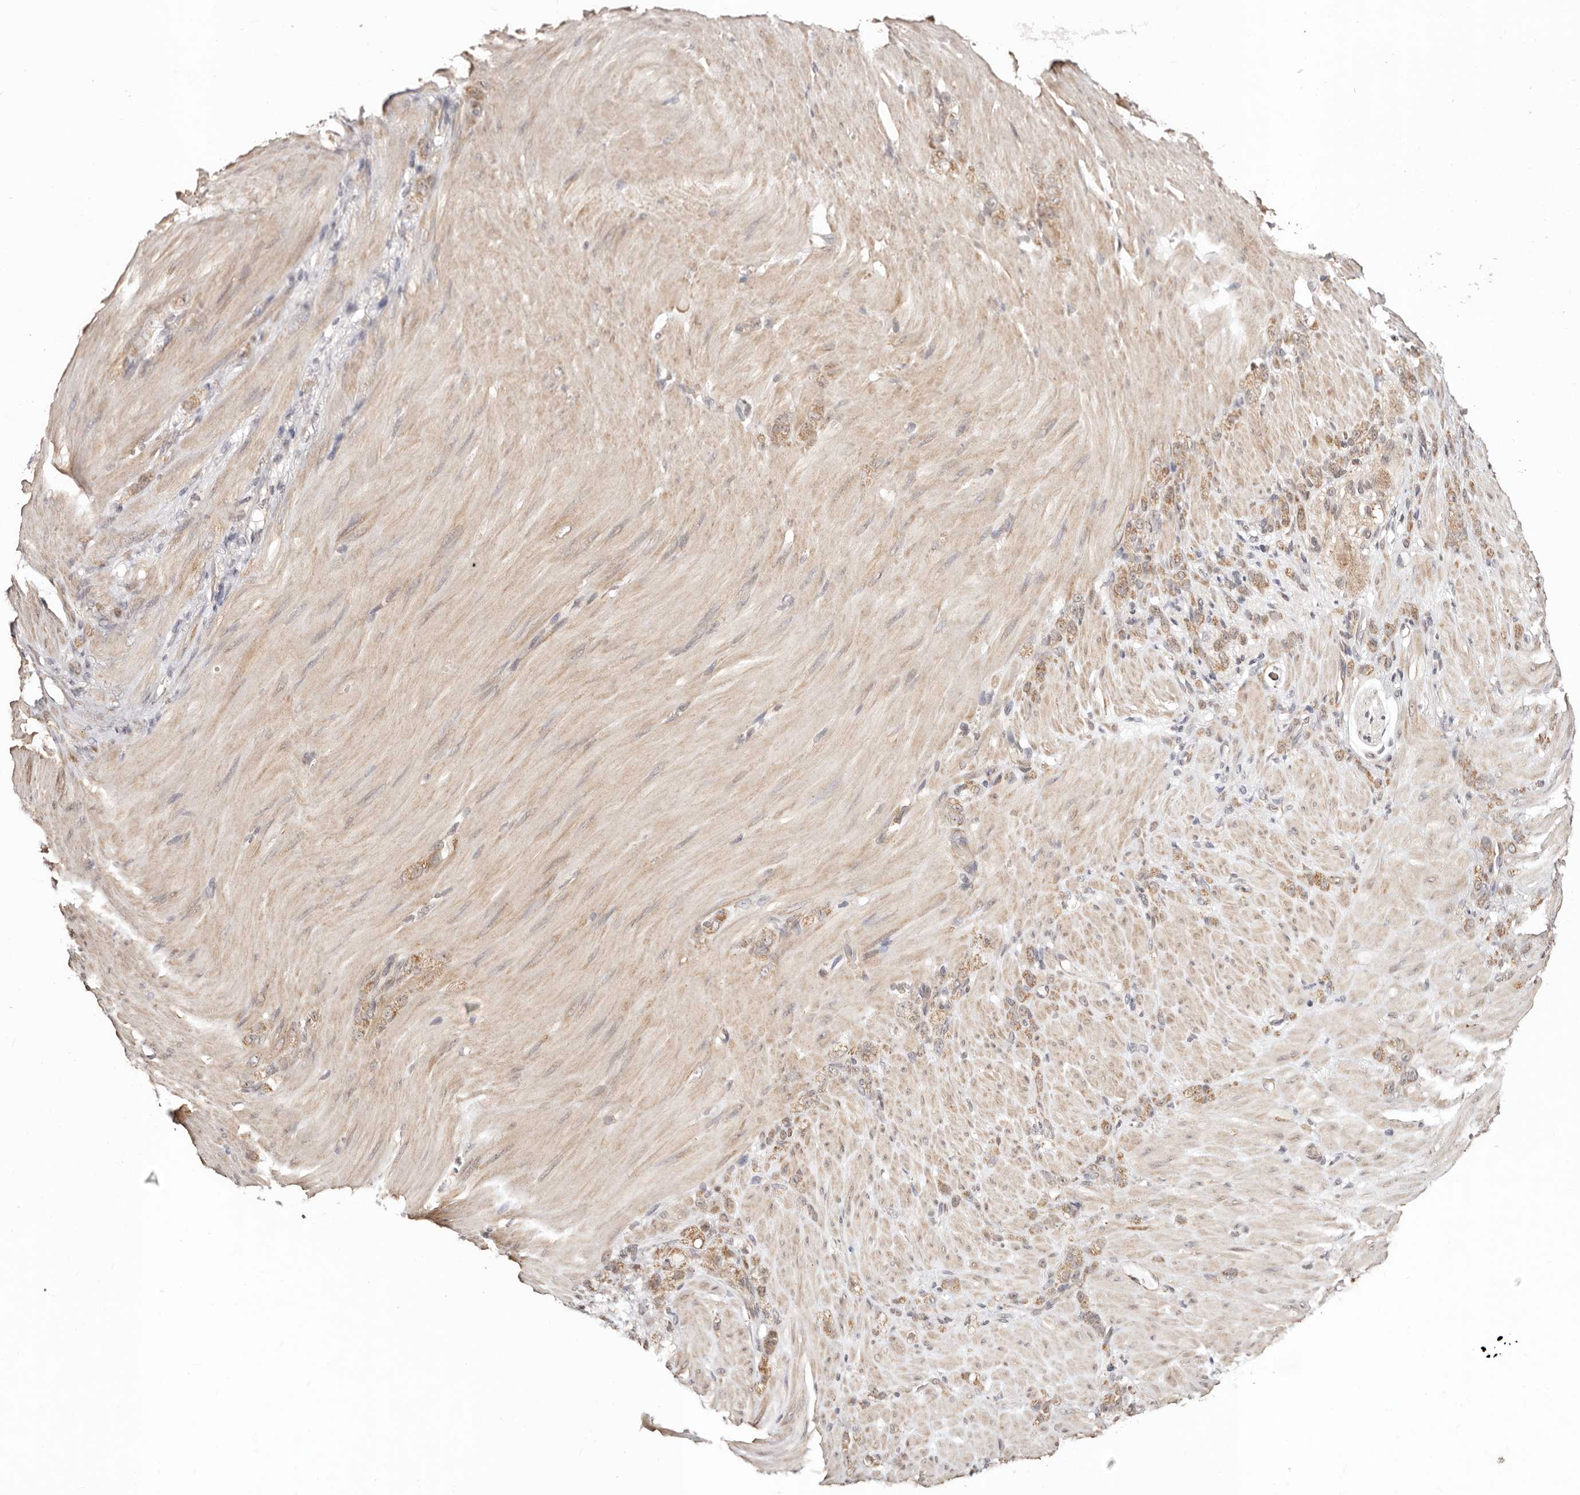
{"staining": {"intensity": "moderate", "quantity": ">75%", "location": "cytoplasmic/membranous"}, "tissue": "stomach cancer", "cell_type": "Tumor cells", "image_type": "cancer", "snomed": [{"axis": "morphology", "description": "Normal tissue, NOS"}, {"axis": "morphology", "description": "Adenocarcinoma, NOS"}, {"axis": "topography", "description": "Stomach"}], "caption": "An immunohistochemistry photomicrograph of neoplastic tissue is shown. Protein staining in brown labels moderate cytoplasmic/membranous positivity in stomach cancer within tumor cells.", "gene": "CTNNBL1", "patient": {"sex": "male", "age": 82}}